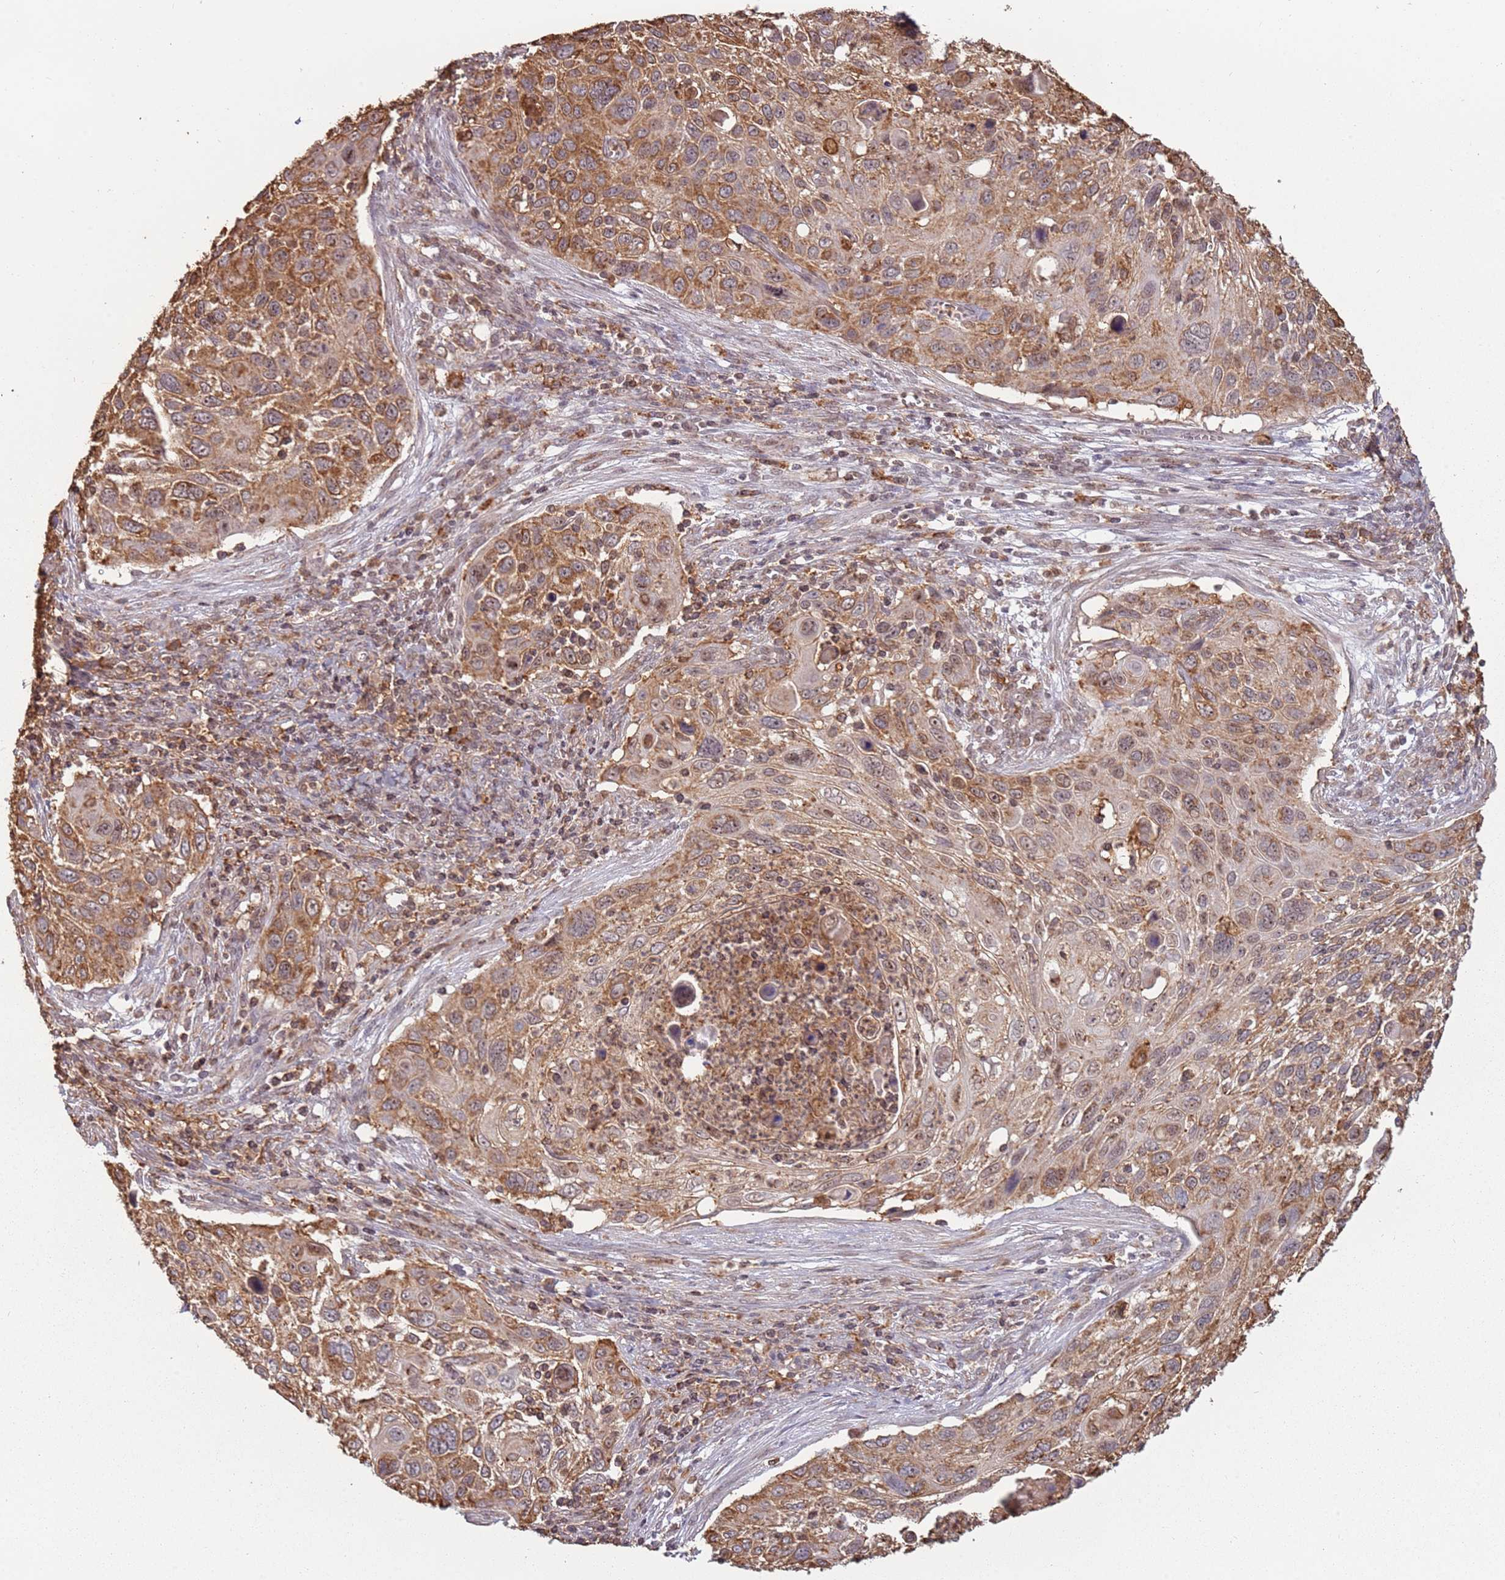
{"staining": {"intensity": "moderate", "quantity": ">75%", "location": "cytoplasmic/membranous"}, "tissue": "cervical cancer", "cell_type": "Tumor cells", "image_type": "cancer", "snomed": [{"axis": "morphology", "description": "Squamous cell carcinoma, NOS"}, {"axis": "topography", "description": "Cervix"}], "caption": "A high-resolution photomicrograph shows IHC staining of squamous cell carcinoma (cervical), which displays moderate cytoplasmic/membranous expression in about >75% of tumor cells. (IHC, brightfield microscopy, high magnification).", "gene": "ATOSB", "patient": {"sex": "female", "age": 70}}